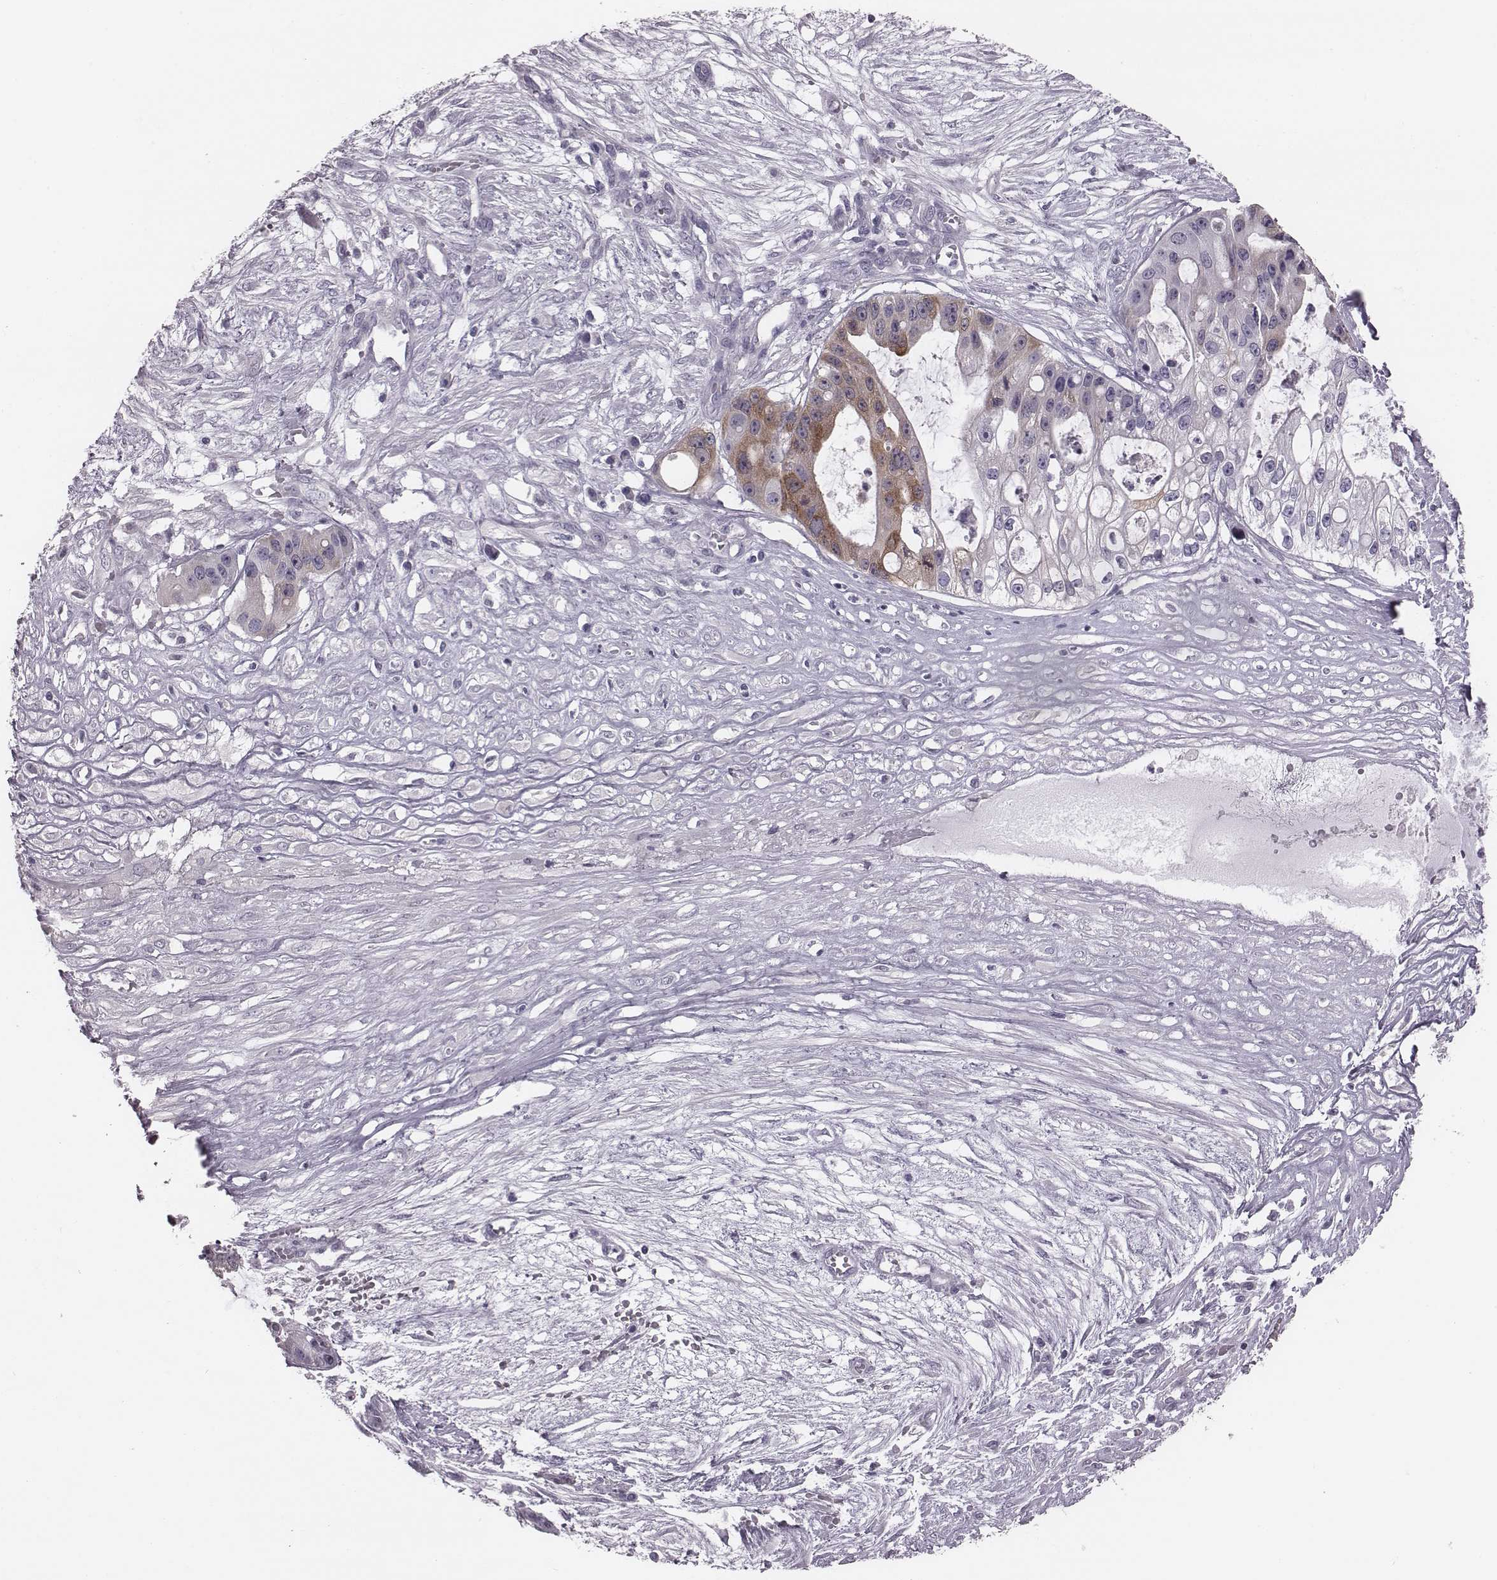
{"staining": {"intensity": "moderate", "quantity": "25%-75%", "location": "cytoplasmic/membranous"}, "tissue": "ovarian cancer", "cell_type": "Tumor cells", "image_type": "cancer", "snomed": [{"axis": "morphology", "description": "Cystadenocarcinoma, serous, NOS"}, {"axis": "topography", "description": "Ovary"}], "caption": "Ovarian cancer stained with a brown dye shows moderate cytoplasmic/membranous positive expression in about 25%-75% of tumor cells.", "gene": "PDE8B", "patient": {"sex": "female", "age": 56}}